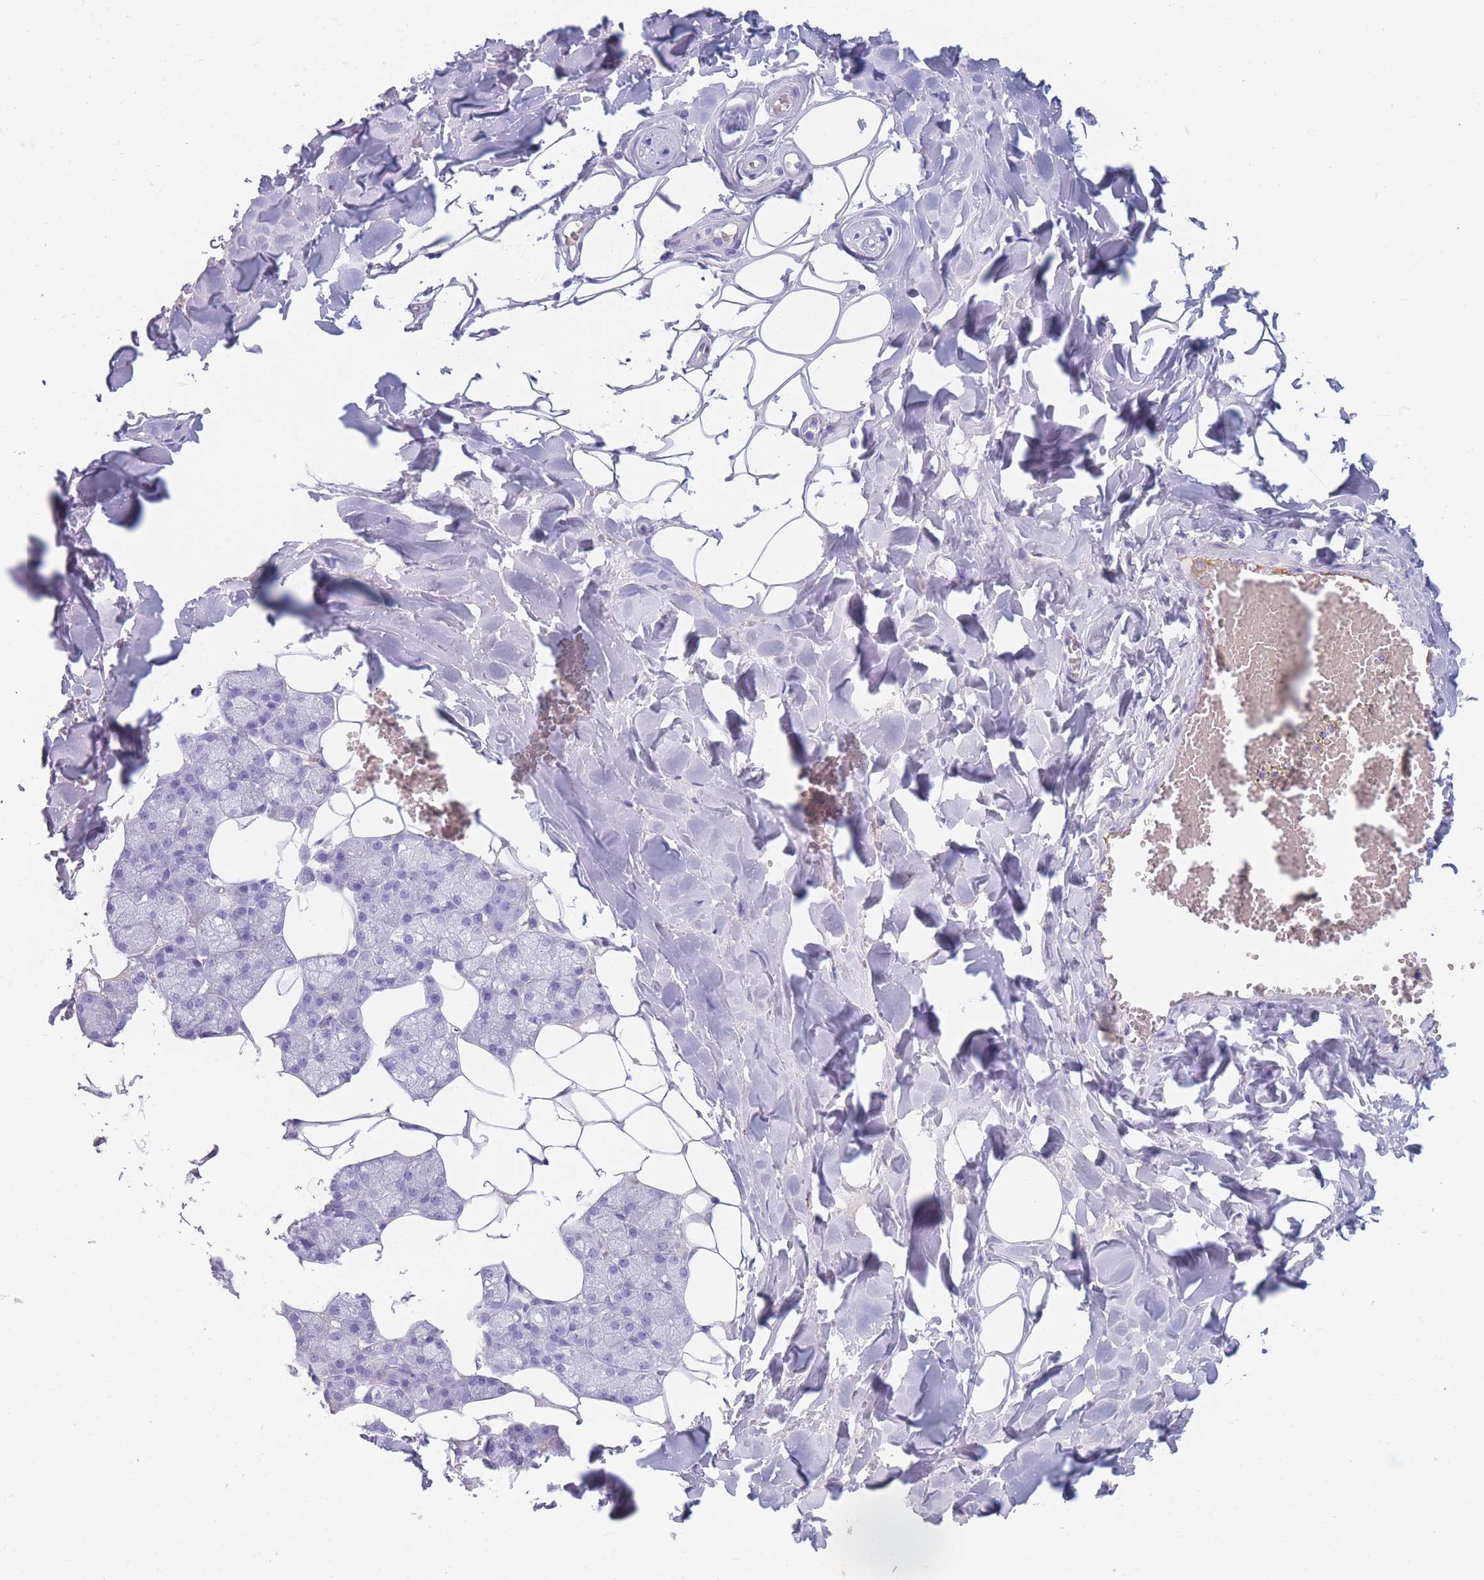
{"staining": {"intensity": "negative", "quantity": "none", "location": "none"}, "tissue": "salivary gland", "cell_type": "Glandular cells", "image_type": "normal", "snomed": [{"axis": "morphology", "description": "Normal tissue, NOS"}, {"axis": "topography", "description": "Salivary gland"}], "caption": "Immunohistochemistry (IHC) photomicrograph of normal salivary gland stained for a protein (brown), which demonstrates no positivity in glandular cells.", "gene": "TNFSF11", "patient": {"sex": "male", "age": 62}}